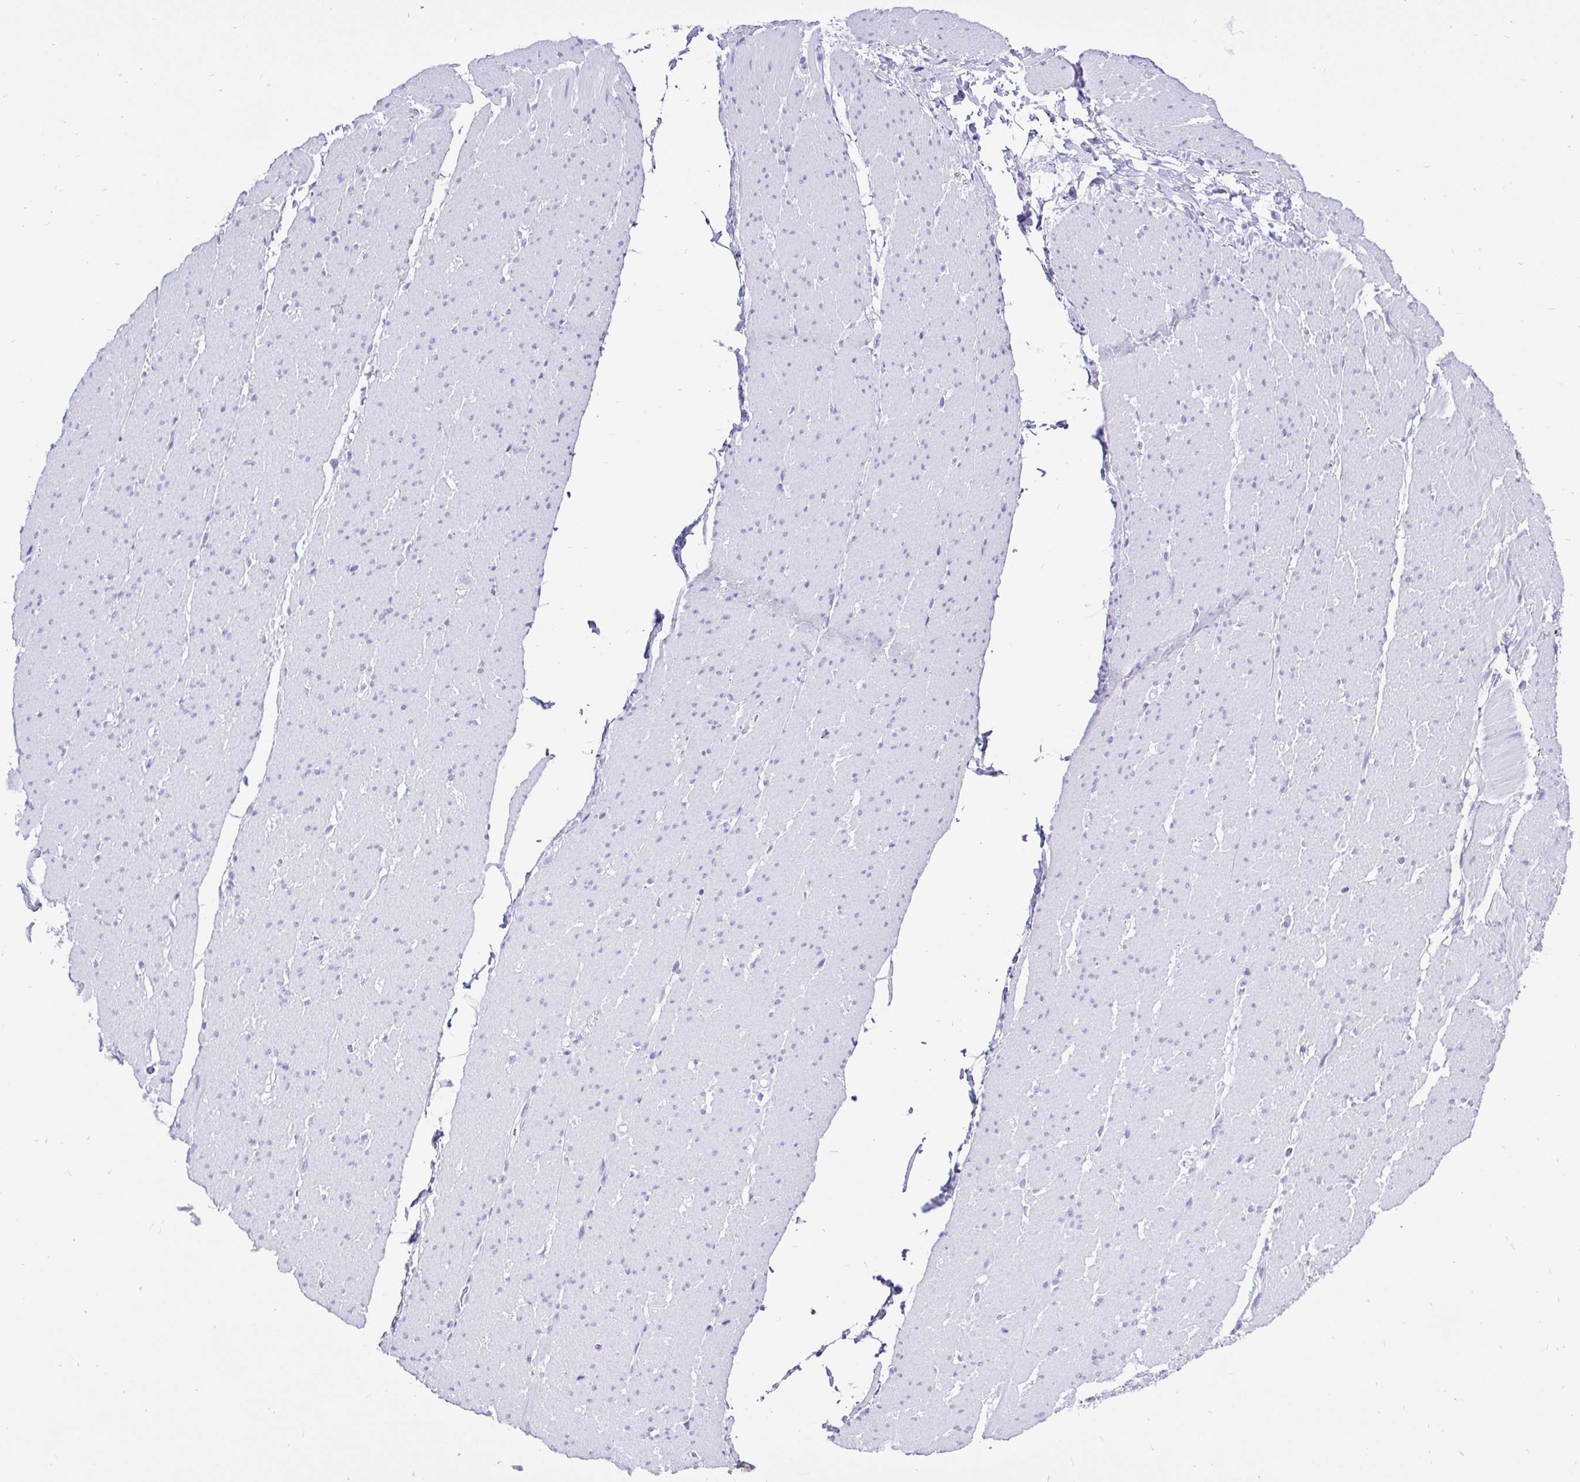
{"staining": {"intensity": "negative", "quantity": "none", "location": "none"}, "tissue": "smooth muscle", "cell_type": "Smooth muscle cells", "image_type": "normal", "snomed": [{"axis": "morphology", "description": "Normal tissue, NOS"}, {"axis": "topography", "description": "Smooth muscle"}, {"axis": "topography", "description": "Rectum"}], "caption": "Smooth muscle cells show no significant staining in benign smooth muscle. Brightfield microscopy of IHC stained with DAB (brown) and hematoxylin (blue), captured at high magnification.", "gene": "KRT13", "patient": {"sex": "male", "age": 53}}